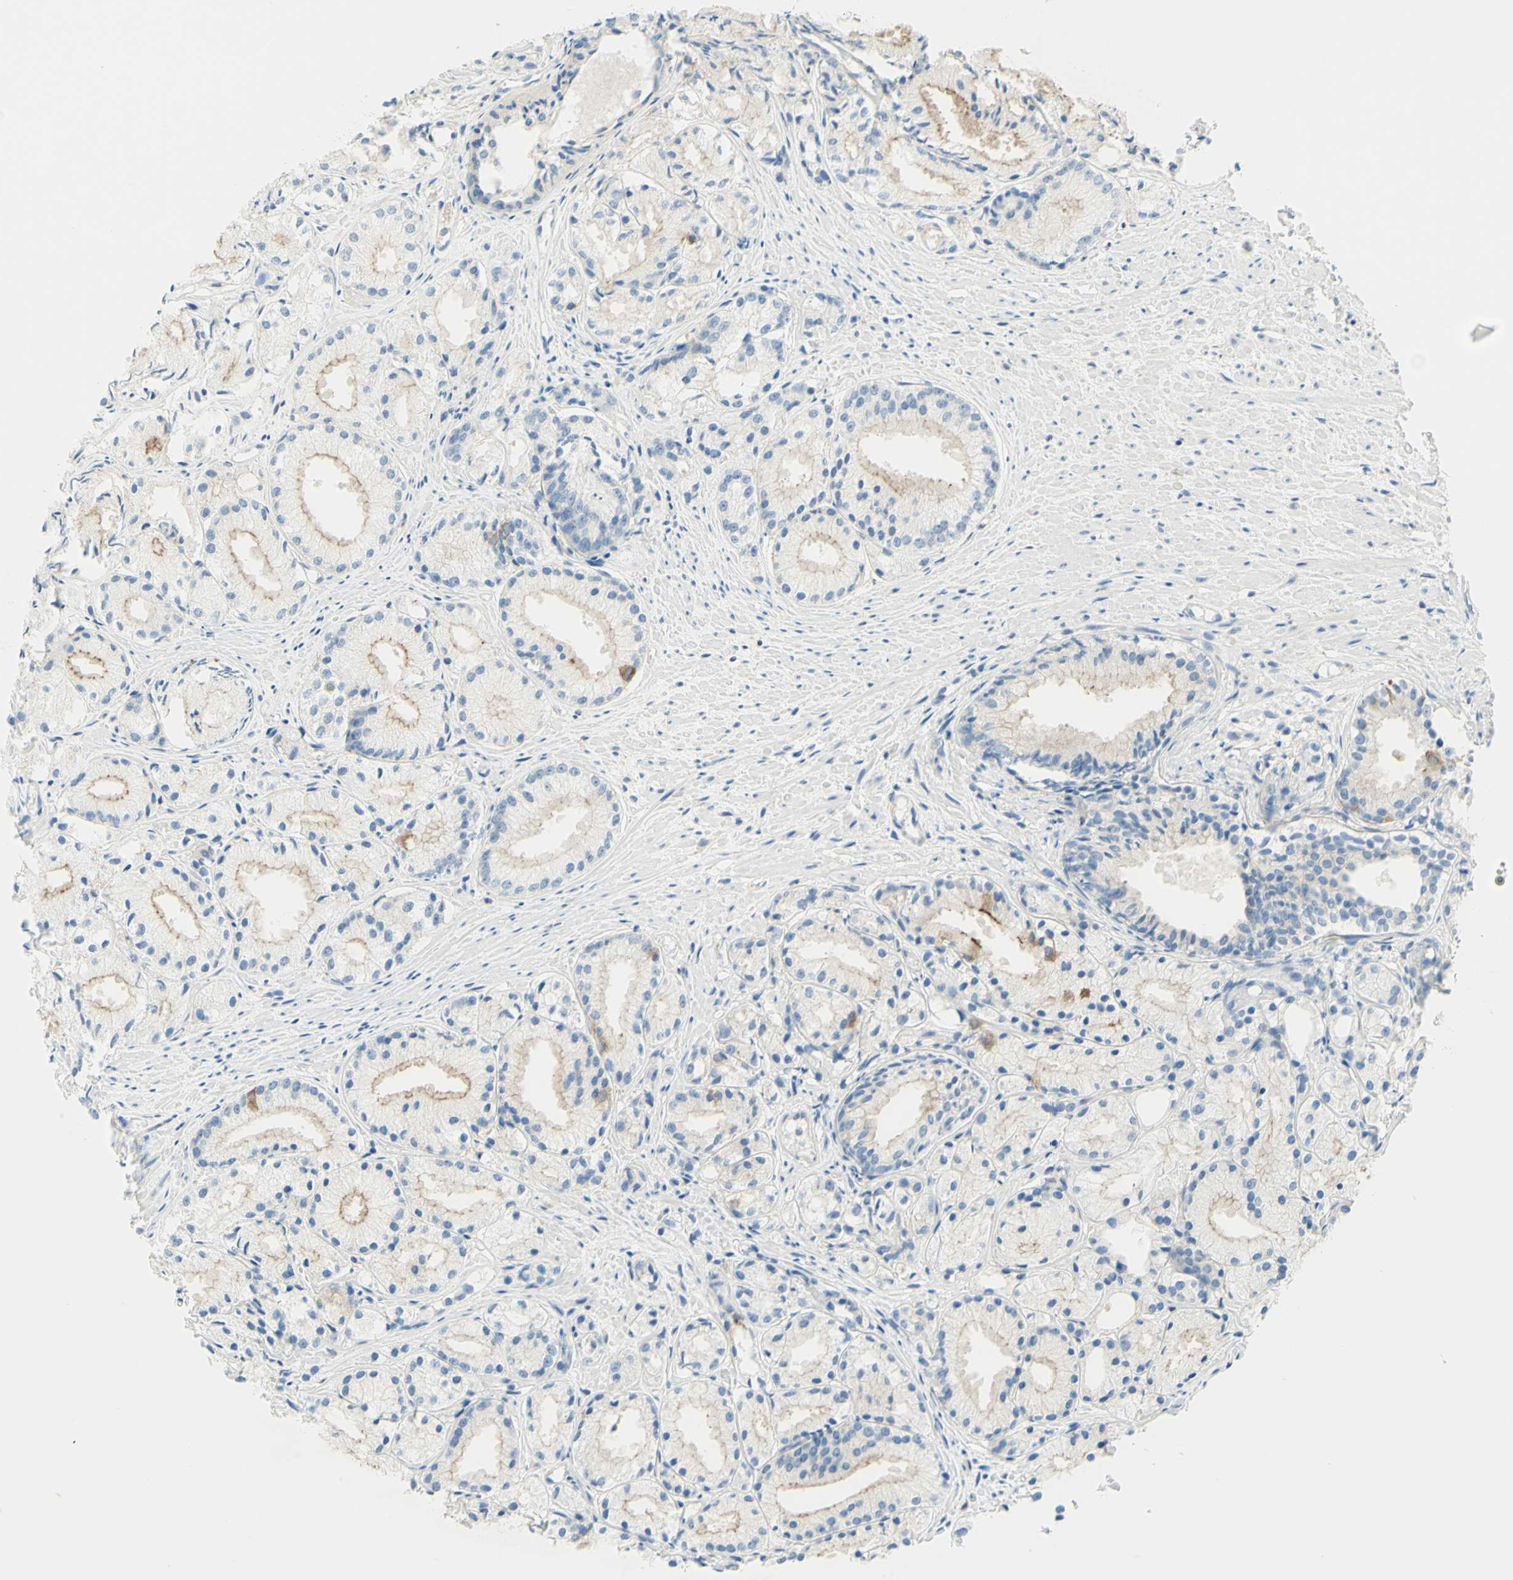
{"staining": {"intensity": "weak", "quantity": "<25%", "location": "cytoplasmic/membranous"}, "tissue": "prostate cancer", "cell_type": "Tumor cells", "image_type": "cancer", "snomed": [{"axis": "morphology", "description": "Adenocarcinoma, Low grade"}, {"axis": "topography", "description": "Prostate"}], "caption": "Immunohistochemistry photomicrograph of prostate cancer (low-grade adenocarcinoma) stained for a protein (brown), which displays no expression in tumor cells. (DAB immunohistochemistry (IHC) visualized using brightfield microscopy, high magnification).", "gene": "MTM1", "patient": {"sex": "male", "age": 72}}